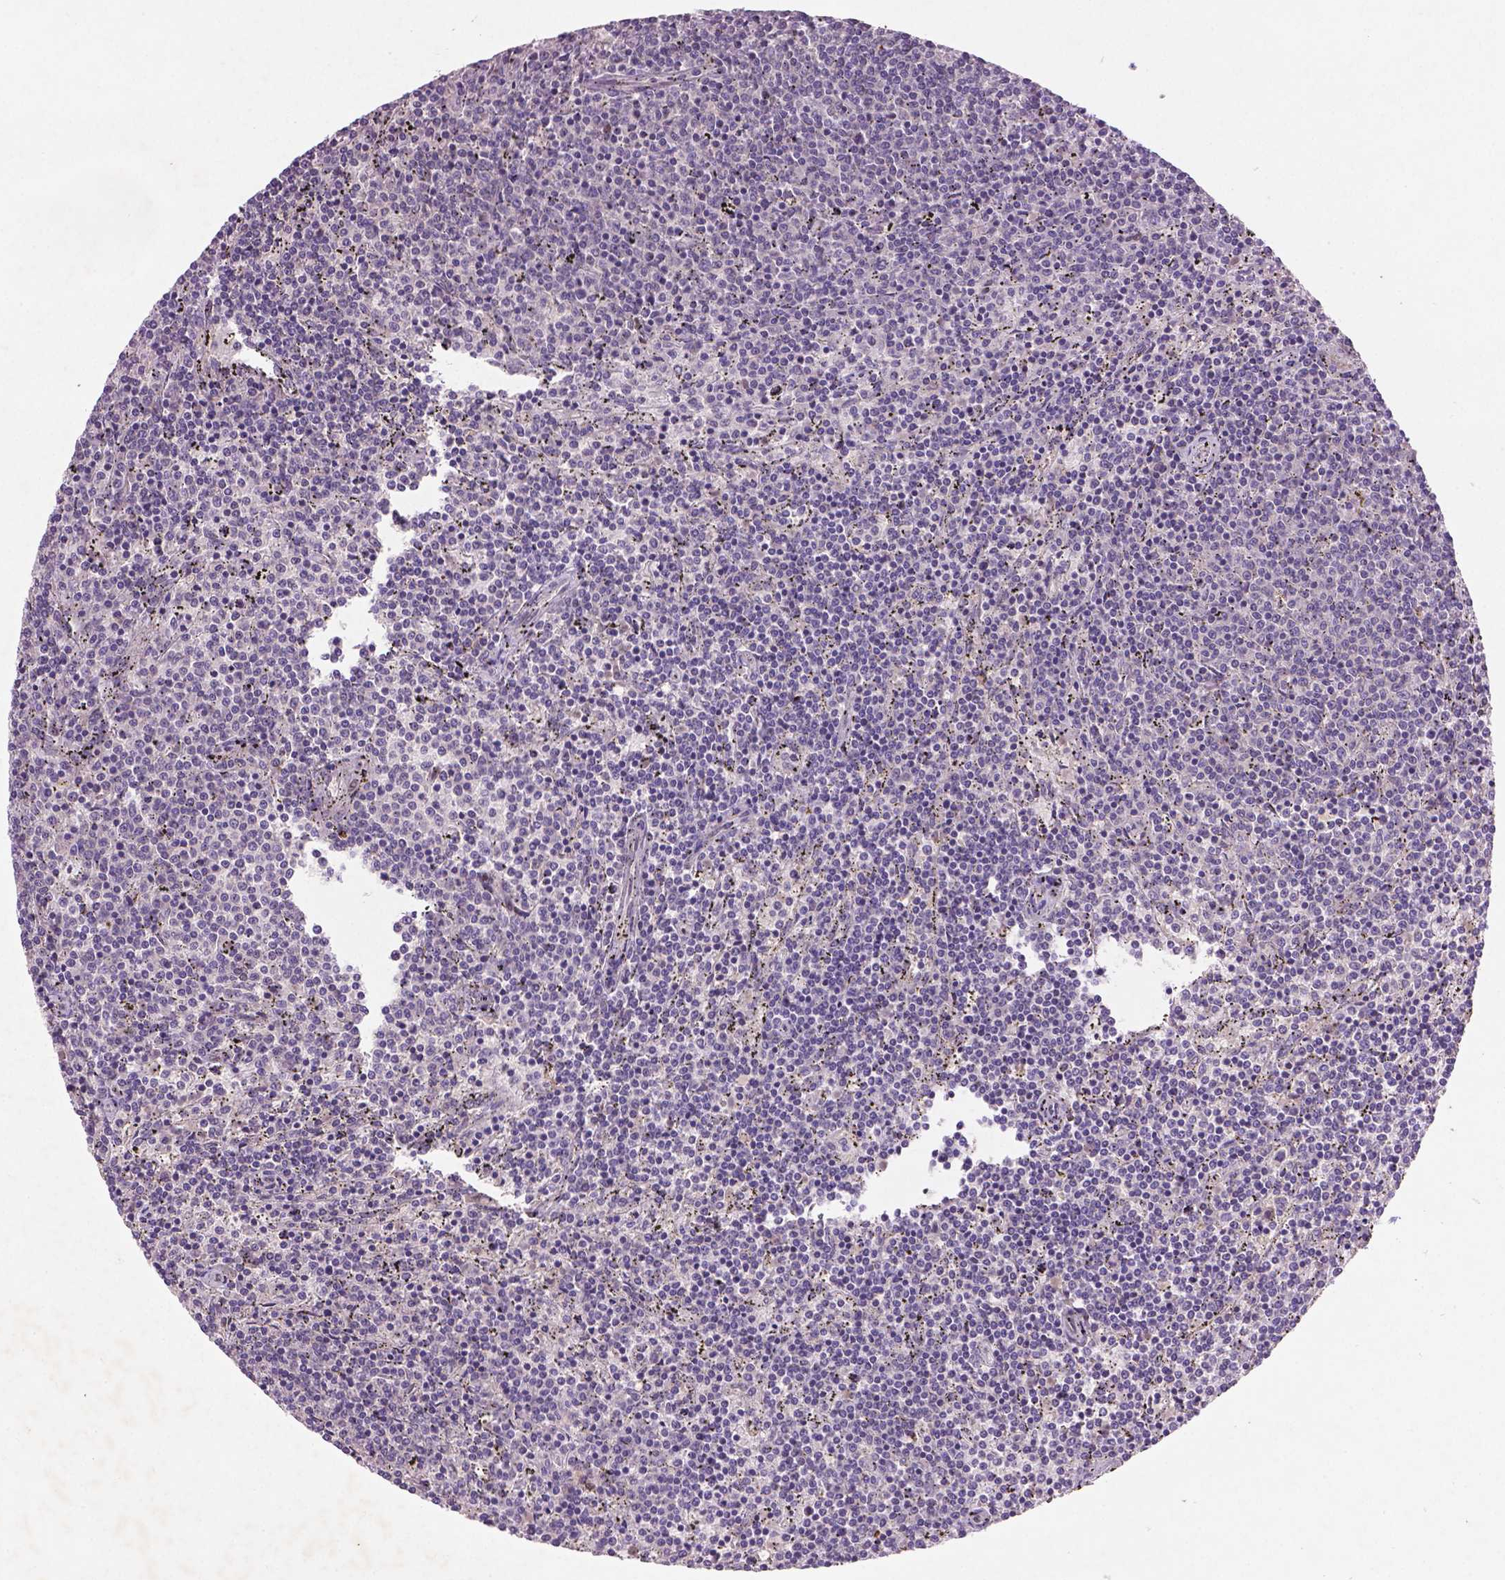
{"staining": {"intensity": "negative", "quantity": "none", "location": "none"}, "tissue": "lymphoma", "cell_type": "Tumor cells", "image_type": "cancer", "snomed": [{"axis": "morphology", "description": "Malignant lymphoma, non-Hodgkin's type, Low grade"}, {"axis": "topography", "description": "Spleen"}], "caption": "Immunohistochemistry (IHC) histopathology image of lymphoma stained for a protein (brown), which demonstrates no positivity in tumor cells. (DAB (3,3'-diaminobenzidine) IHC with hematoxylin counter stain).", "gene": "SOX17", "patient": {"sex": "female", "age": 50}}